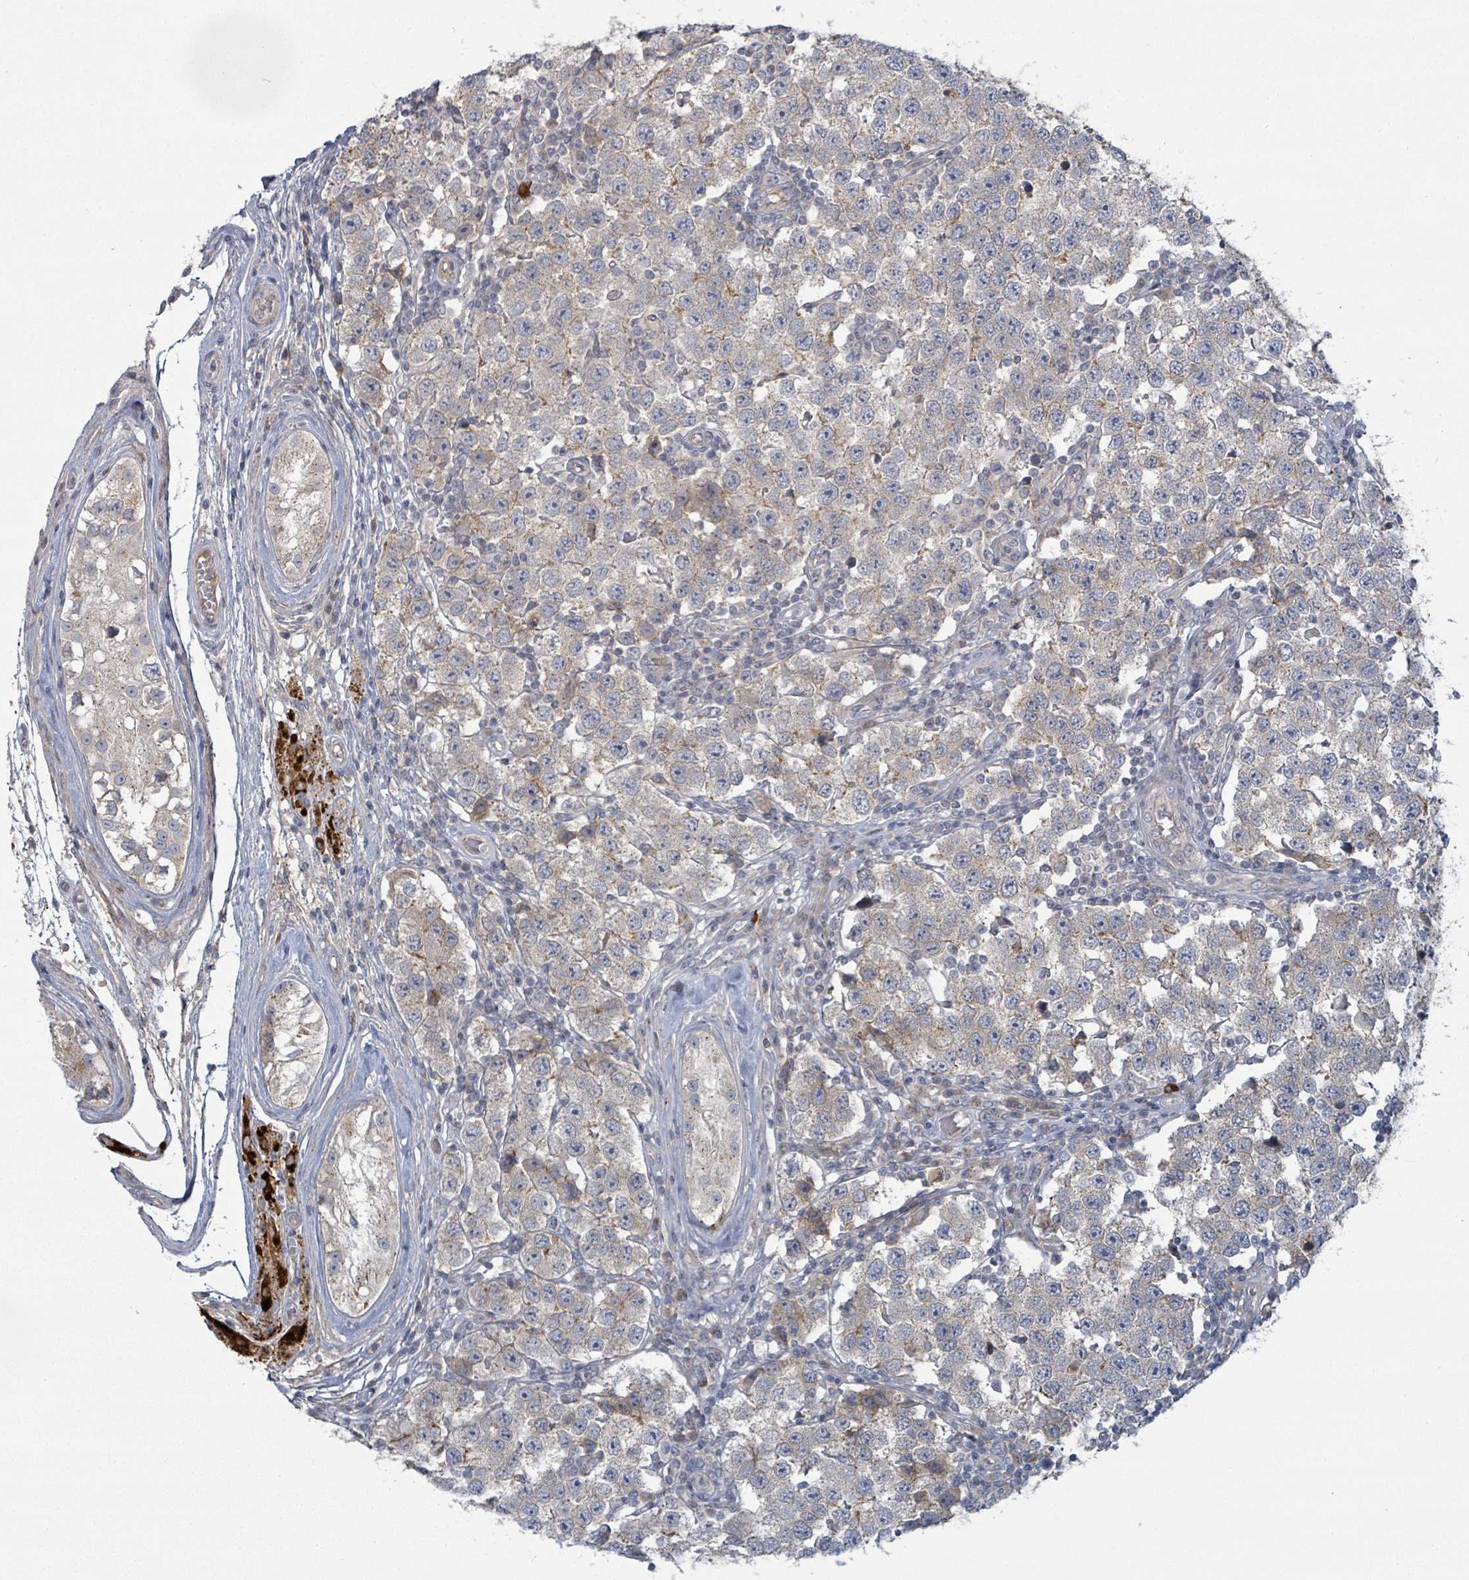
{"staining": {"intensity": "weak", "quantity": "<25%", "location": "cytoplasmic/membranous"}, "tissue": "testis cancer", "cell_type": "Tumor cells", "image_type": "cancer", "snomed": [{"axis": "morphology", "description": "Seminoma, NOS"}, {"axis": "topography", "description": "Testis"}], "caption": "This is a micrograph of immunohistochemistry staining of testis cancer, which shows no staining in tumor cells.", "gene": "COL5A3", "patient": {"sex": "male", "age": 34}}